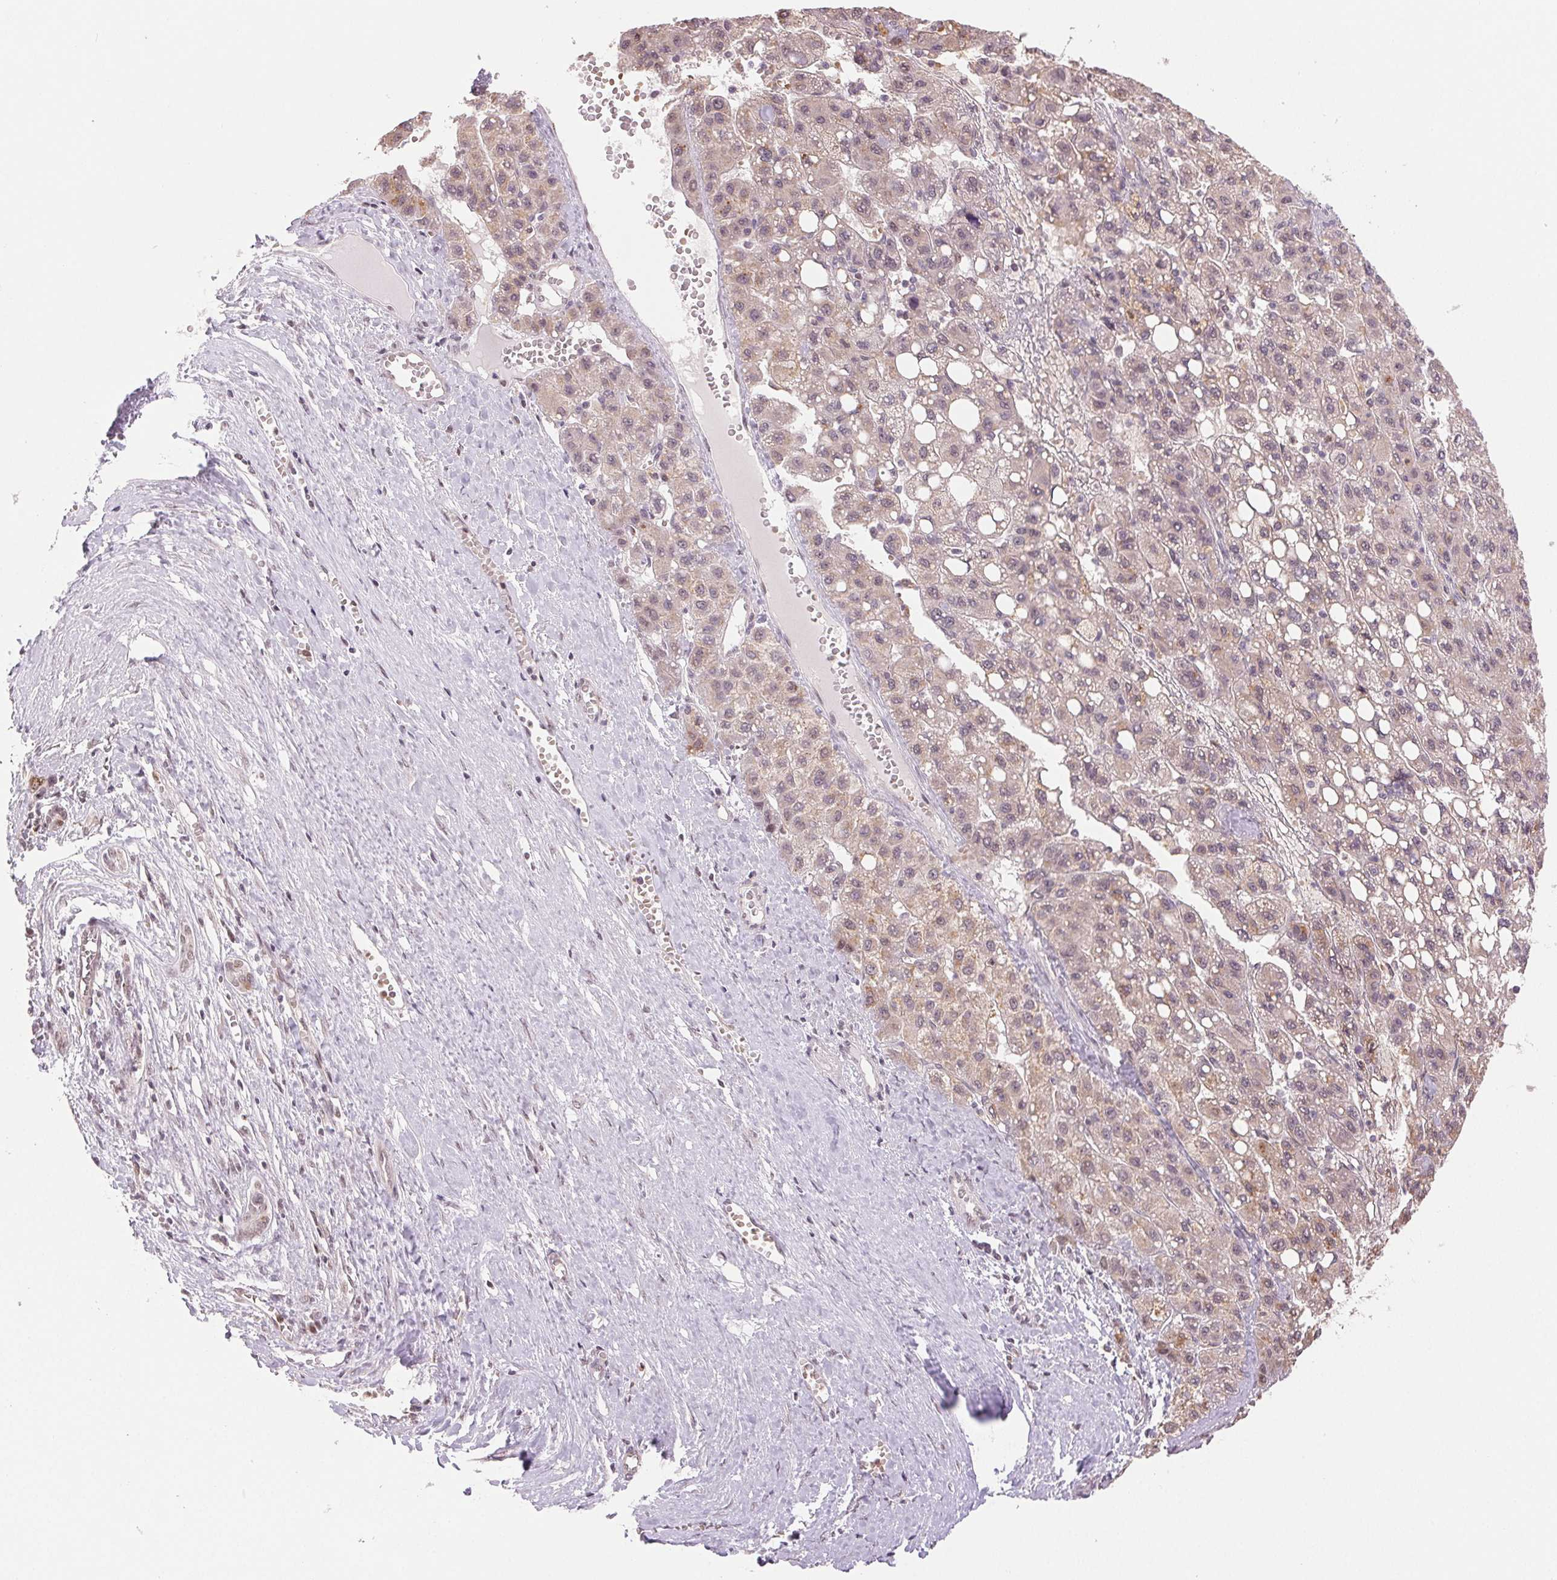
{"staining": {"intensity": "weak", "quantity": "25%-75%", "location": "cytoplasmic/membranous,nuclear"}, "tissue": "liver cancer", "cell_type": "Tumor cells", "image_type": "cancer", "snomed": [{"axis": "morphology", "description": "Carcinoma, Hepatocellular, NOS"}, {"axis": "topography", "description": "Liver"}], "caption": "Human hepatocellular carcinoma (liver) stained with a brown dye displays weak cytoplasmic/membranous and nuclear positive staining in approximately 25%-75% of tumor cells.", "gene": "GRHL3", "patient": {"sex": "female", "age": 82}}